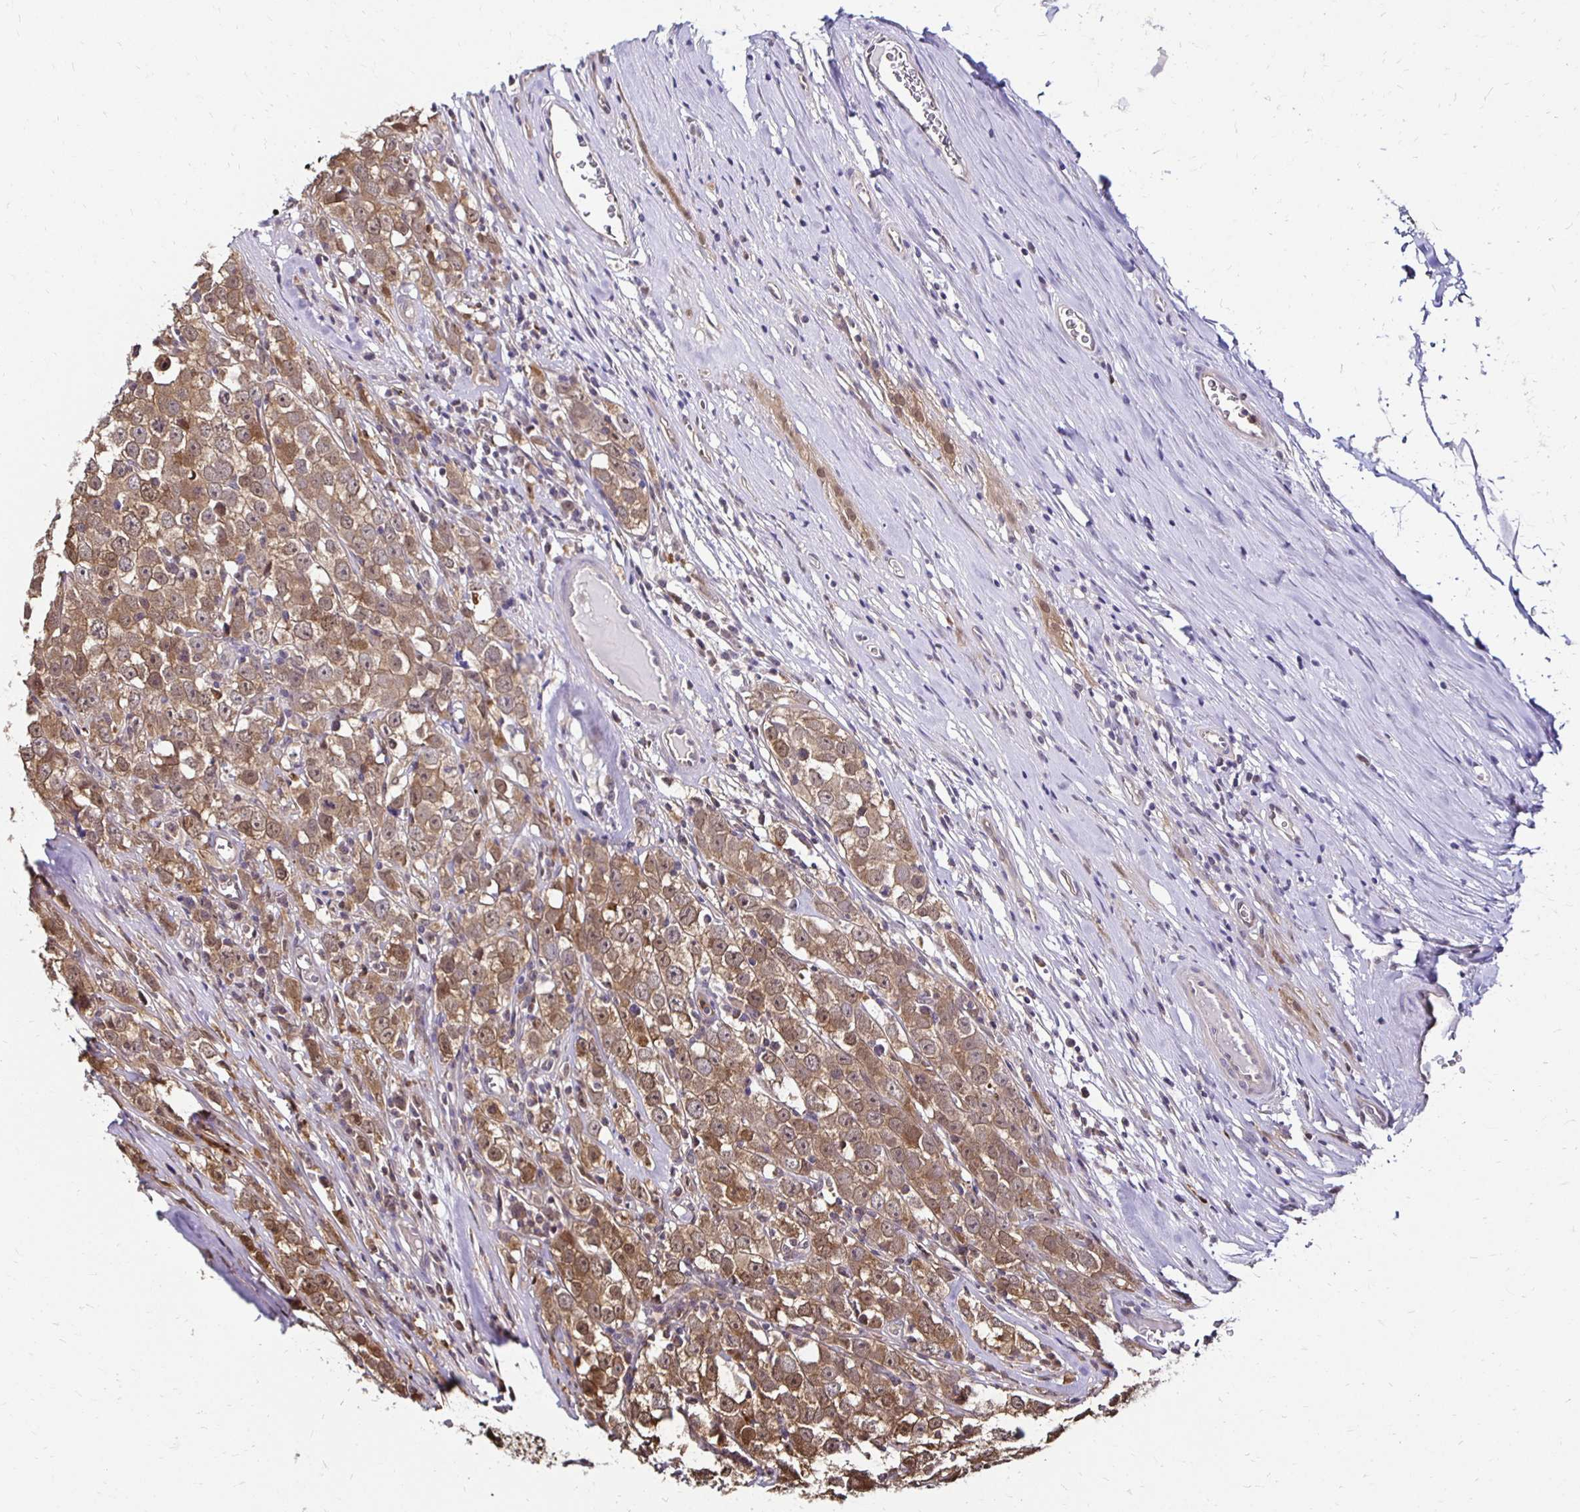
{"staining": {"intensity": "moderate", "quantity": ">75%", "location": "cytoplasmic/membranous,nuclear"}, "tissue": "testis cancer", "cell_type": "Tumor cells", "image_type": "cancer", "snomed": [{"axis": "morphology", "description": "Seminoma, NOS"}, {"axis": "morphology", "description": "Carcinoma, Embryonal, NOS"}, {"axis": "topography", "description": "Testis"}], "caption": "Tumor cells show moderate cytoplasmic/membranous and nuclear expression in about >75% of cells in testis seminoma. (DAB IHC, brown staining for protein, blue staining for nuclei).", "gene": "TXN", "patient": {"sex": "male", "age": 52}}